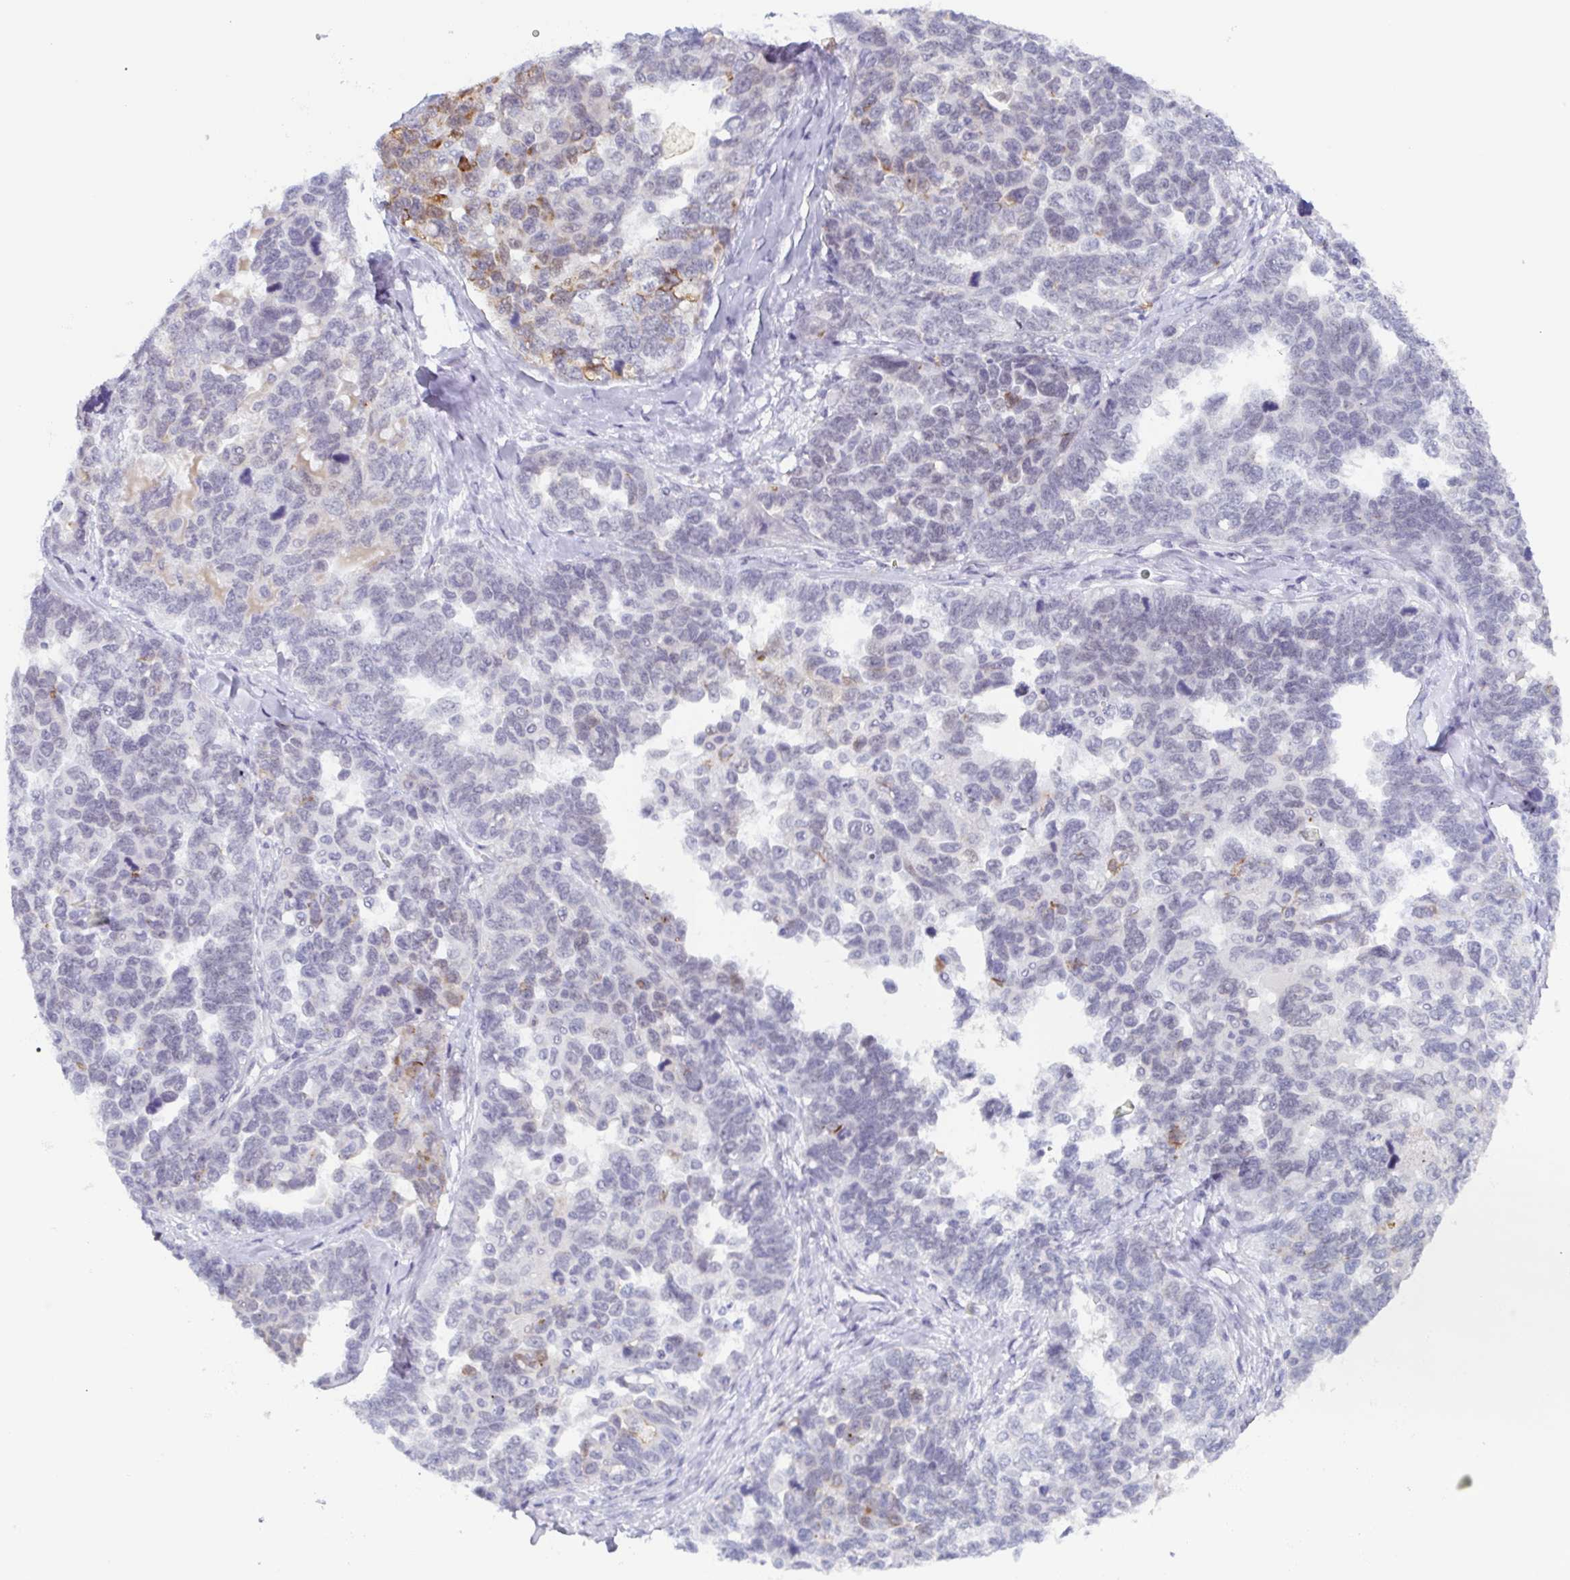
{"staining": {"intensity": "moderate", "quantity": "<25%", "location": "cytoplasmic/membranous"}, "tissue": "ovarian cancer", "cell_type": "Tumor cells", "image_type": "cancer", "snomed": [{"axis": "morphology", "description": "Cystadenocarcinoma, serous, NOS"}, {"axis": "topography", "description": "Ovary"}], "caption": "Immunohistochemistry (IHC) photomicrograph of neoplastic tissue: human ovarian cancer stained using immunohistochemistry (IHC) shows low levels of moderate protein expression localized specifically in the cytoplasmic/membranous of tumor cells, appearing as a cytoplasmic/membranous brown color.", "gene": "ZFP64", "patient": {"sex": "female", "age": 69}}